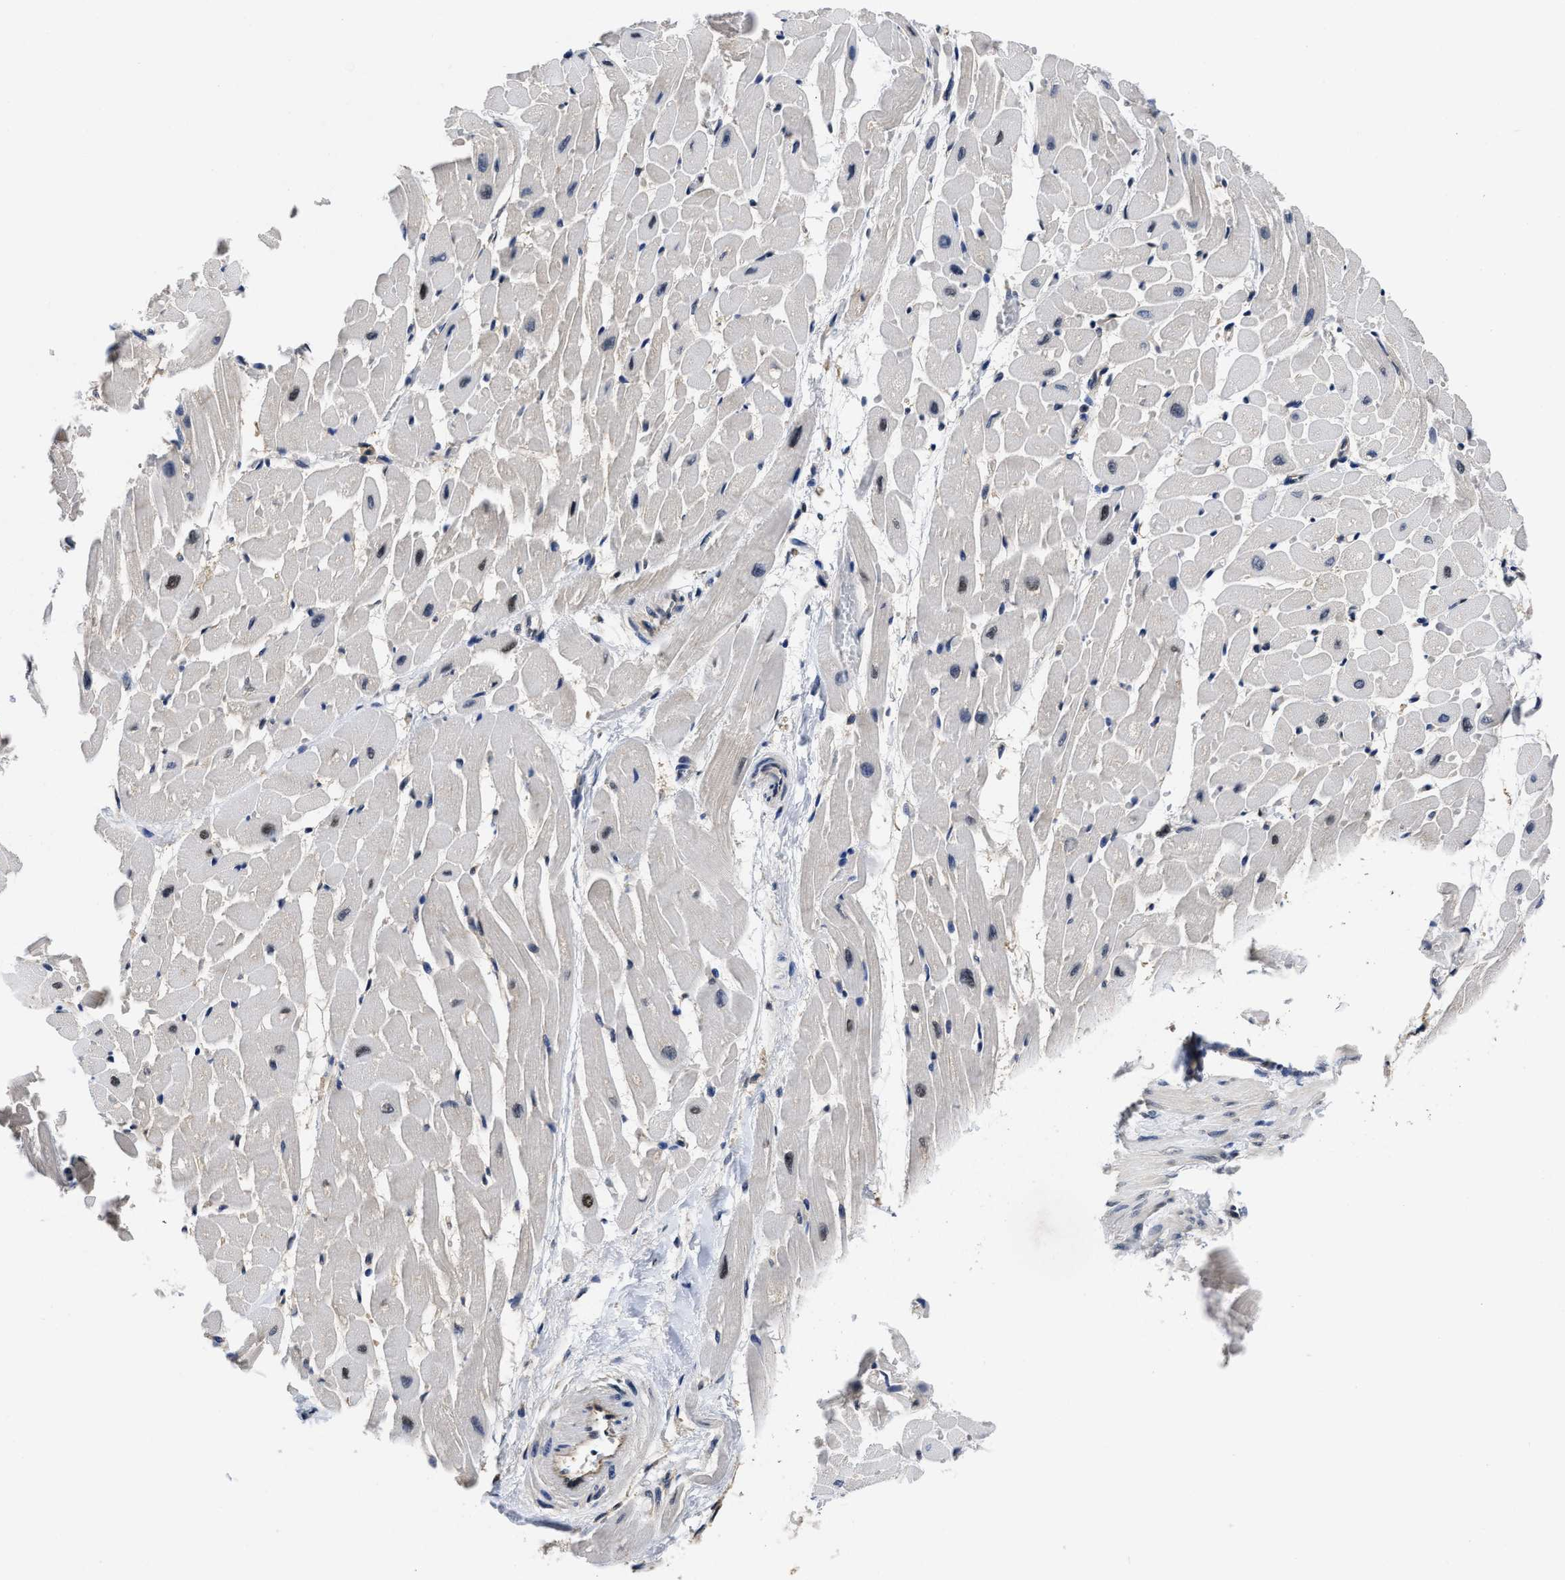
{"staining": {"intensity": "weak", "quantity": "<25%", "location": "cytoplasmic/membranous"}, "tissue": "heart muscle", "cell_type": "Cardiomyocytes", "image_type": "normal", "snomed": [{"axis": "morphology", "description": "Normal tissue, NOS"}, {"axis": "topography", "description": "Heart"}], "caption": "This is a photomicrograph of immunohistochemistry staining of unremarkable heart muscle, which shows no staining in cardiomyocytes.", "gene": "MCOLN2", "patient": {"sex": "male", "age": 45}}